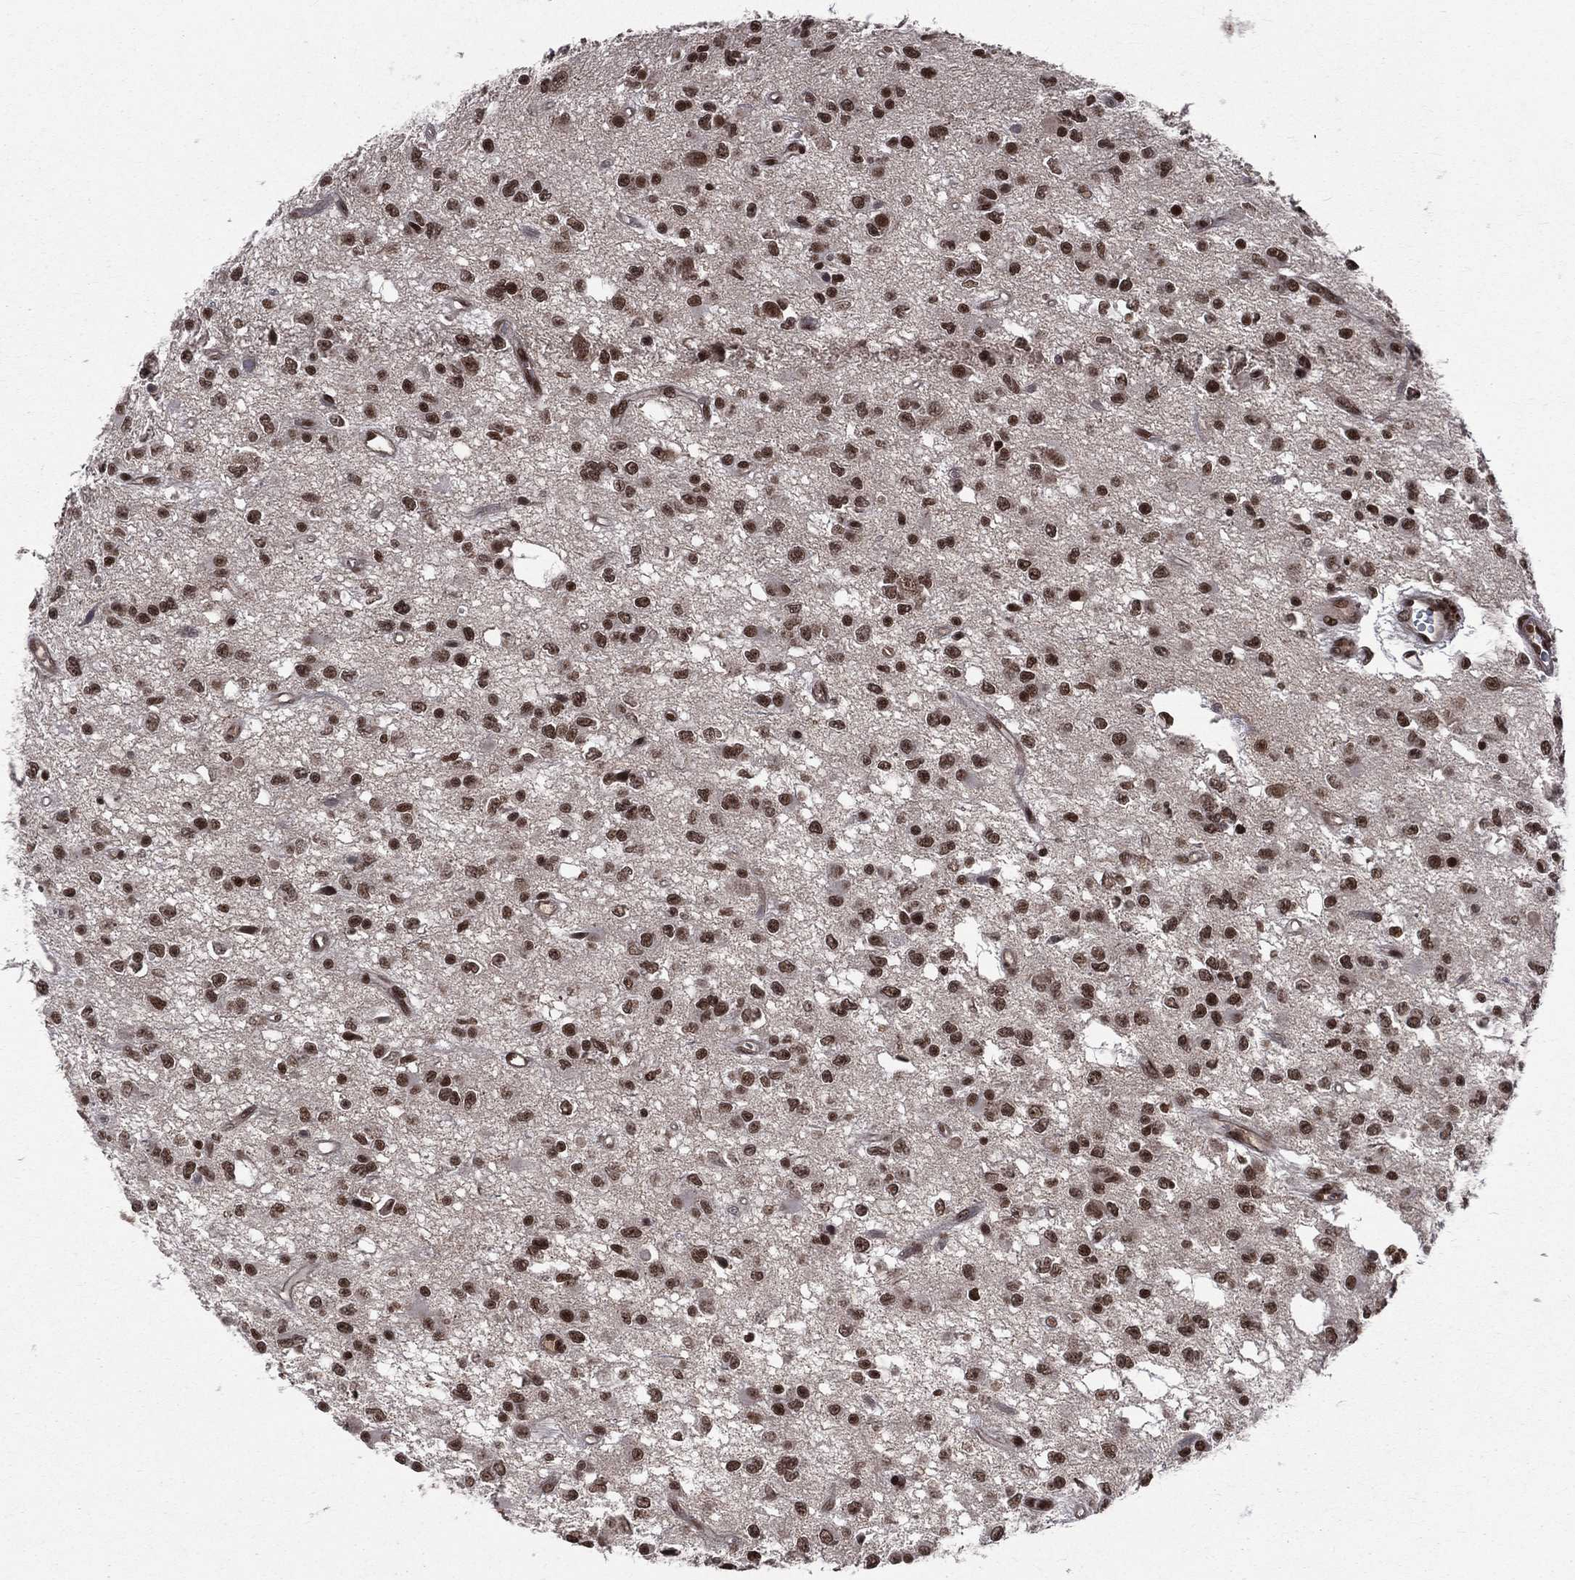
{"staining": {"intensity": "strong", "quantity": ">75%", "location": "nuclear"}, "tissue": "glioma", "cell_type": "Tumor cells", "image_type": "cancer", "snomed": [{"axis": "morphology", "description": "Glioma, malignant, Low grade"}, {"axis": "topography", "description": "Brain"}], "caption": "Brown immunohistochemical staining in human glioma displays strong nuclear staining in about >75% of tumor cells. (DAB = brown stain, brightfield microscopy at high magnification).", "gene": "SMC3", "patient": {"sex": "female", "age": 45}}